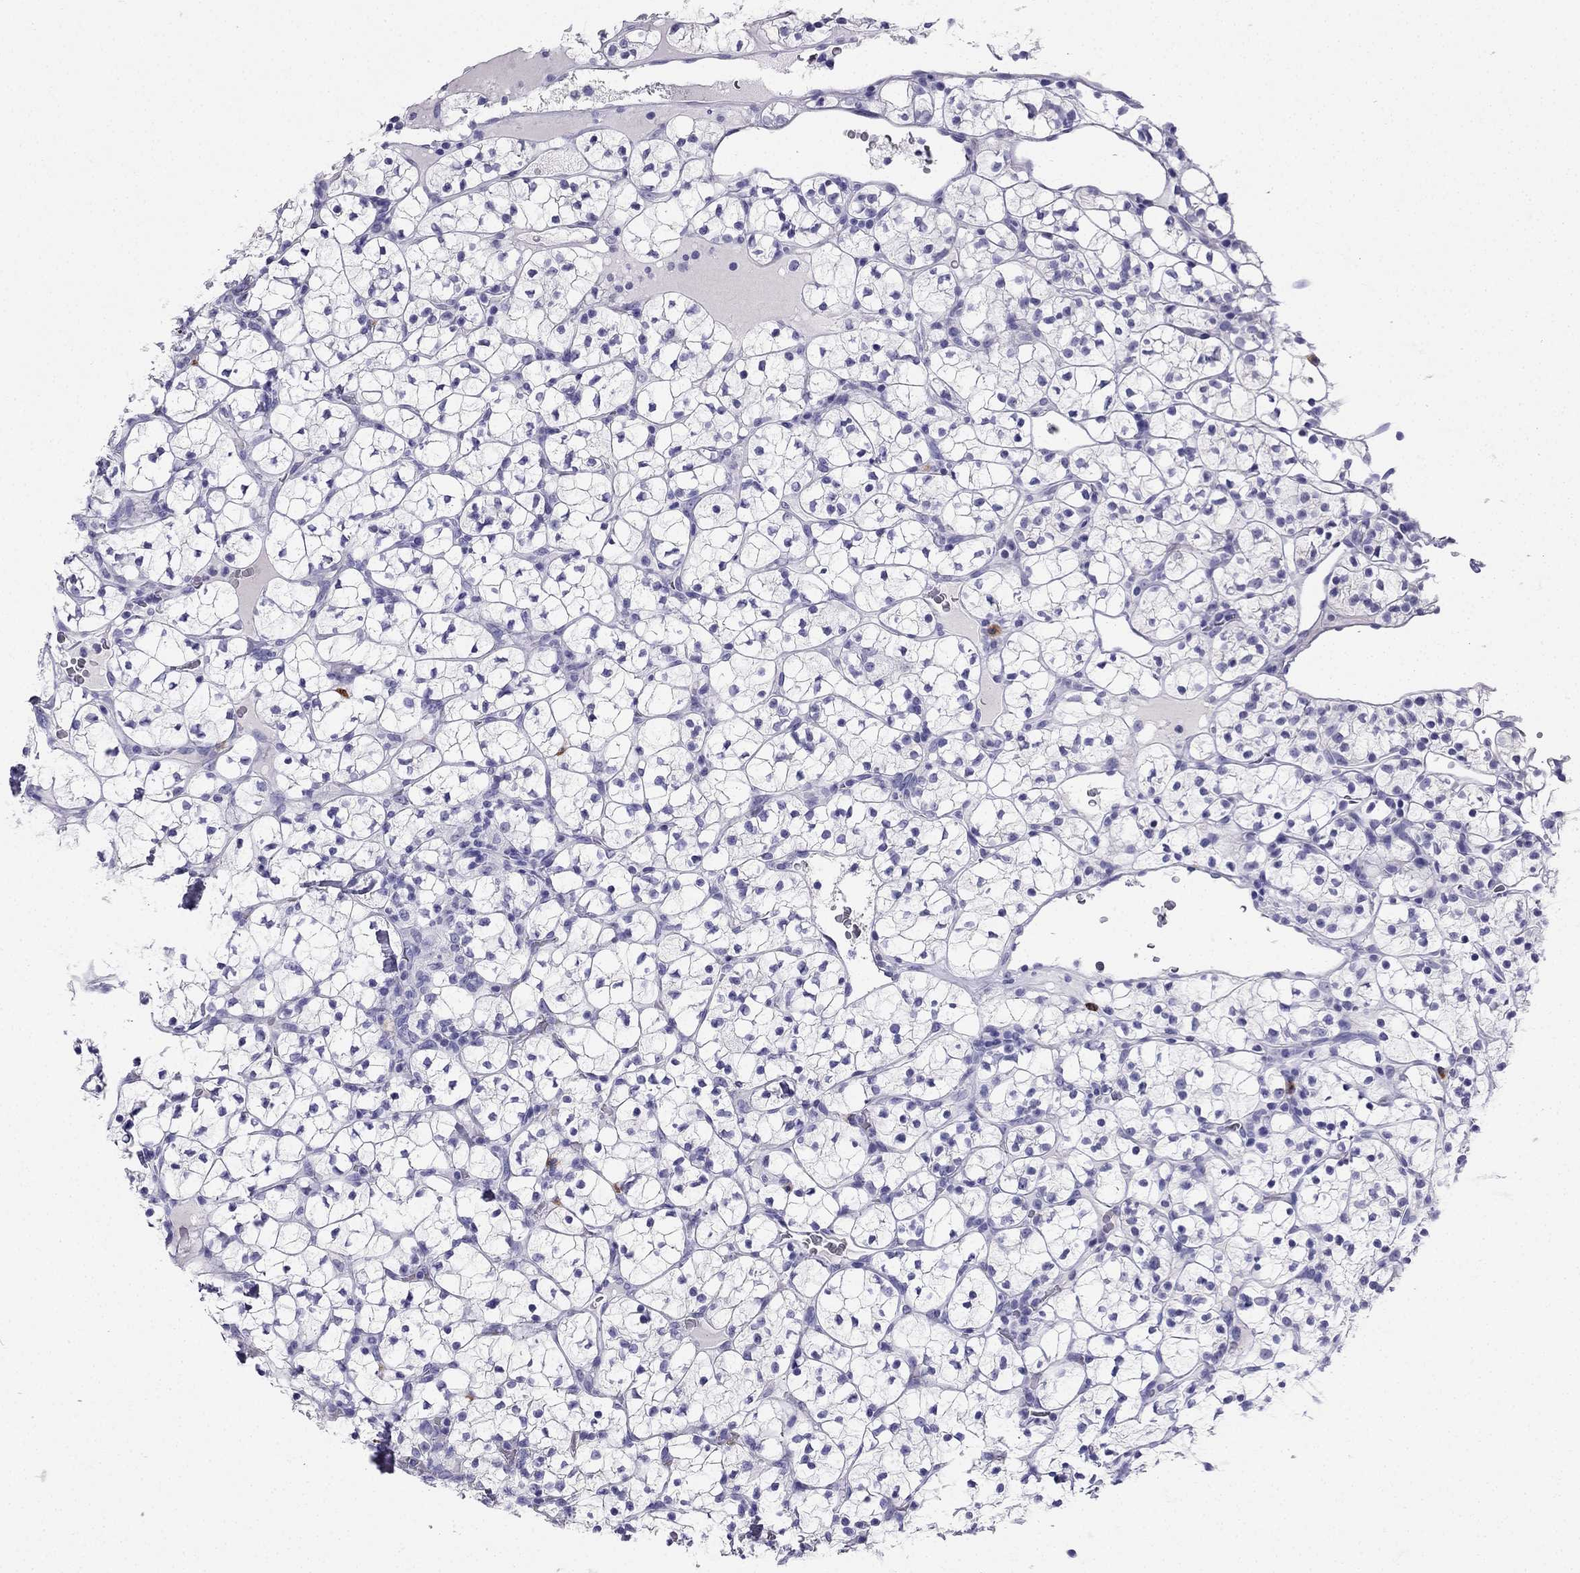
{"staining": {"intensity": "negative", "quantity": "none", "location": "none"}, "tissue": "renal cancer", "cell_type": "Tumor cells", "image_type": "cancer", "snomed": [{"axis": "morphology", "description": "Adenocarcinoma, NOS"}, {"axis": "topography", "description": "Kidney"}], "caption": "A photomicrograph of renal cancer (adenocarcinoma) stained for a protein demonstrates no brown staining in tumor cells.", "gene": "SLC18A2", "patient": {"sex": "female", "age": 89}}